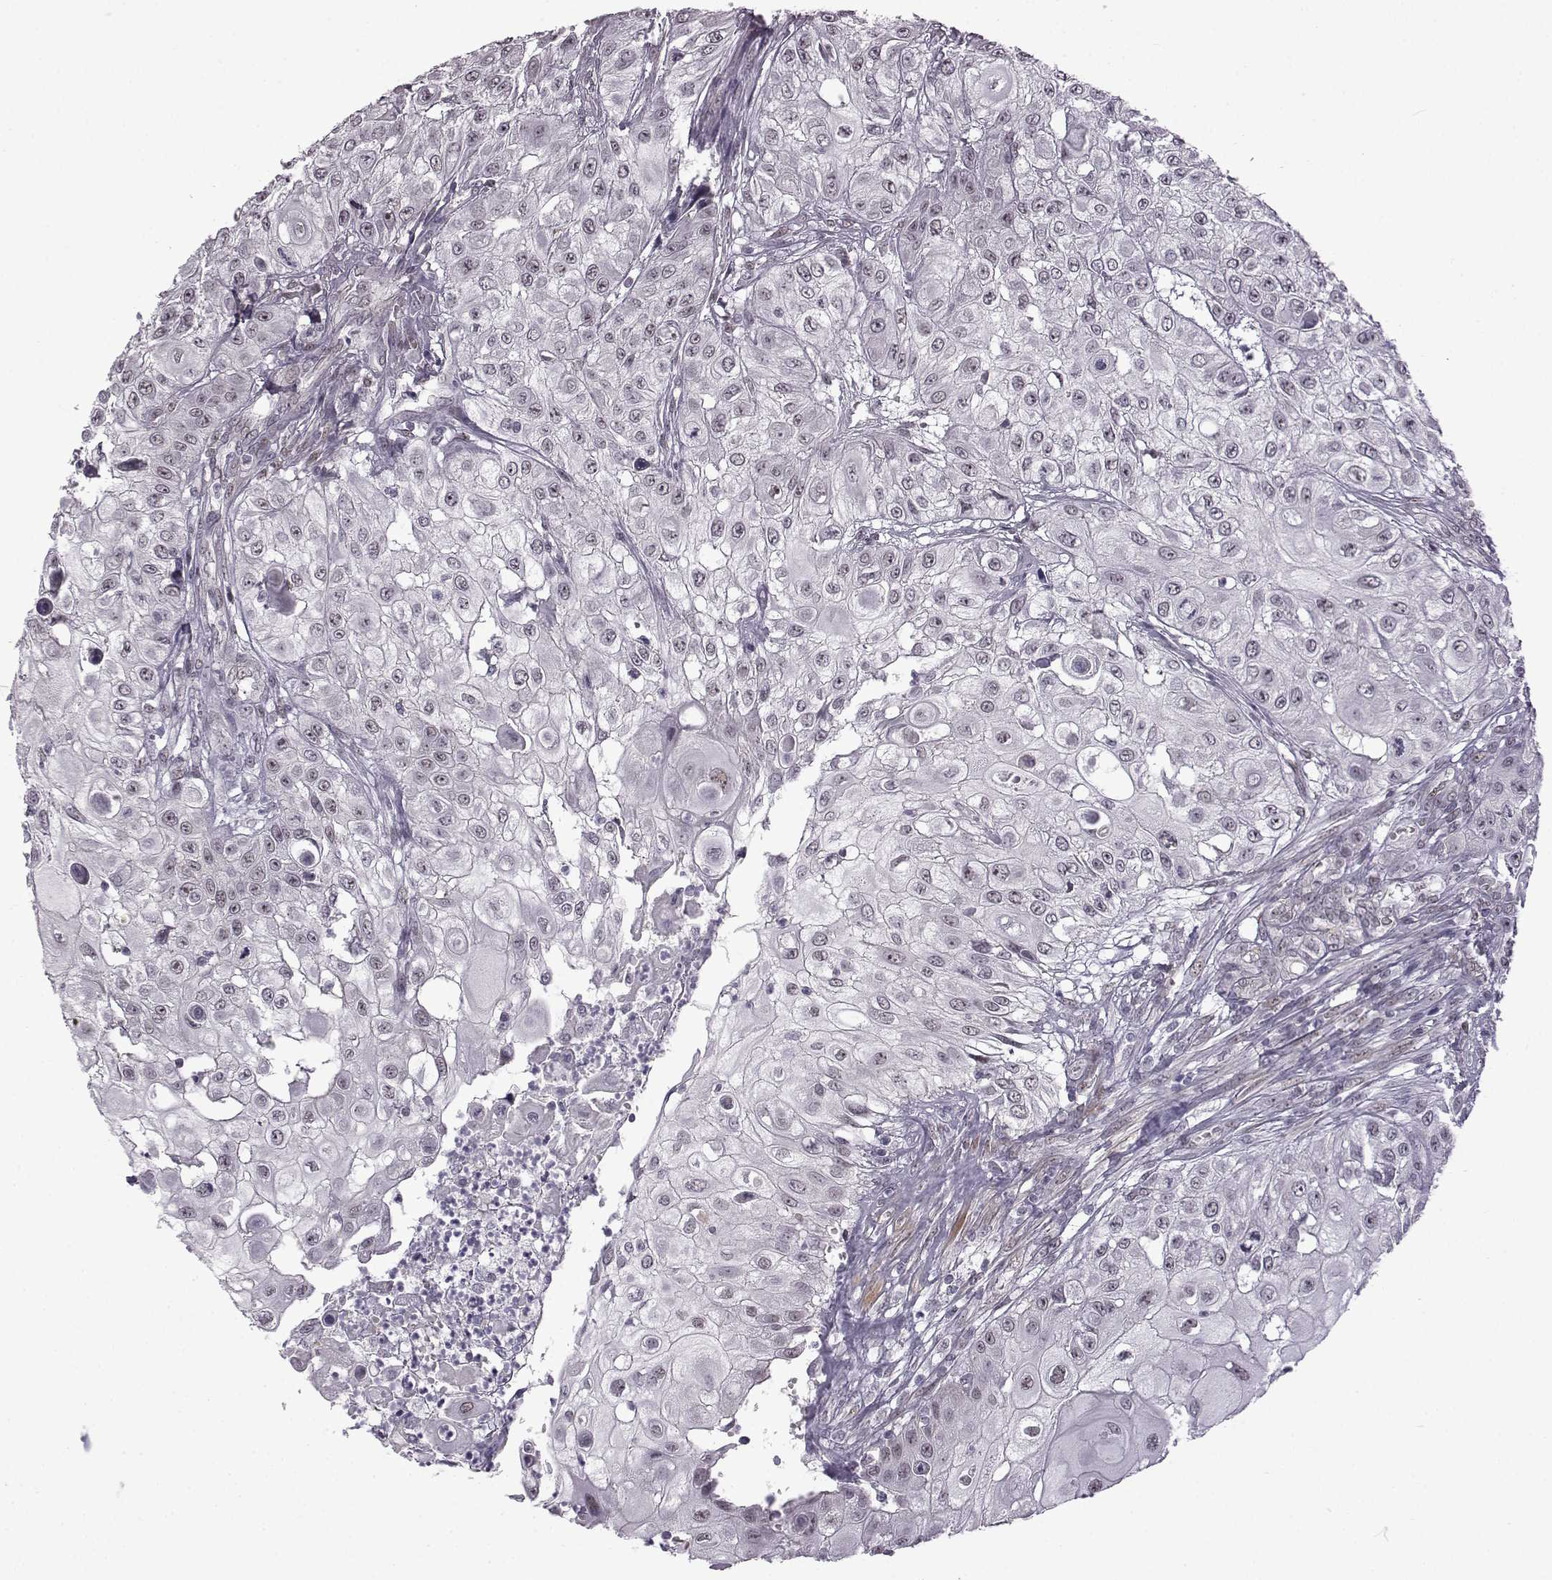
{"staining": {"intensity": "negative", "quantity": "none", "location": "none"}, "tissue": "urothelial cancer", "cell_type": "Tumor cells", "image_type": "cancer", "snomed": [{"axis": "morphology", "description": "Urothelial carcinoma, High grade"}, {"axis": "topography", "description": "Urinary bladder"}], "caption": "DAB immunohistochemical staining of human urothelial cancer exhibits no significant positivity in tumor cells. (DAB immunohistochemistry with hematoxylin counter stain).", "gene": "SYNPO2", "patient": {"sex": "female", "age": 79}}